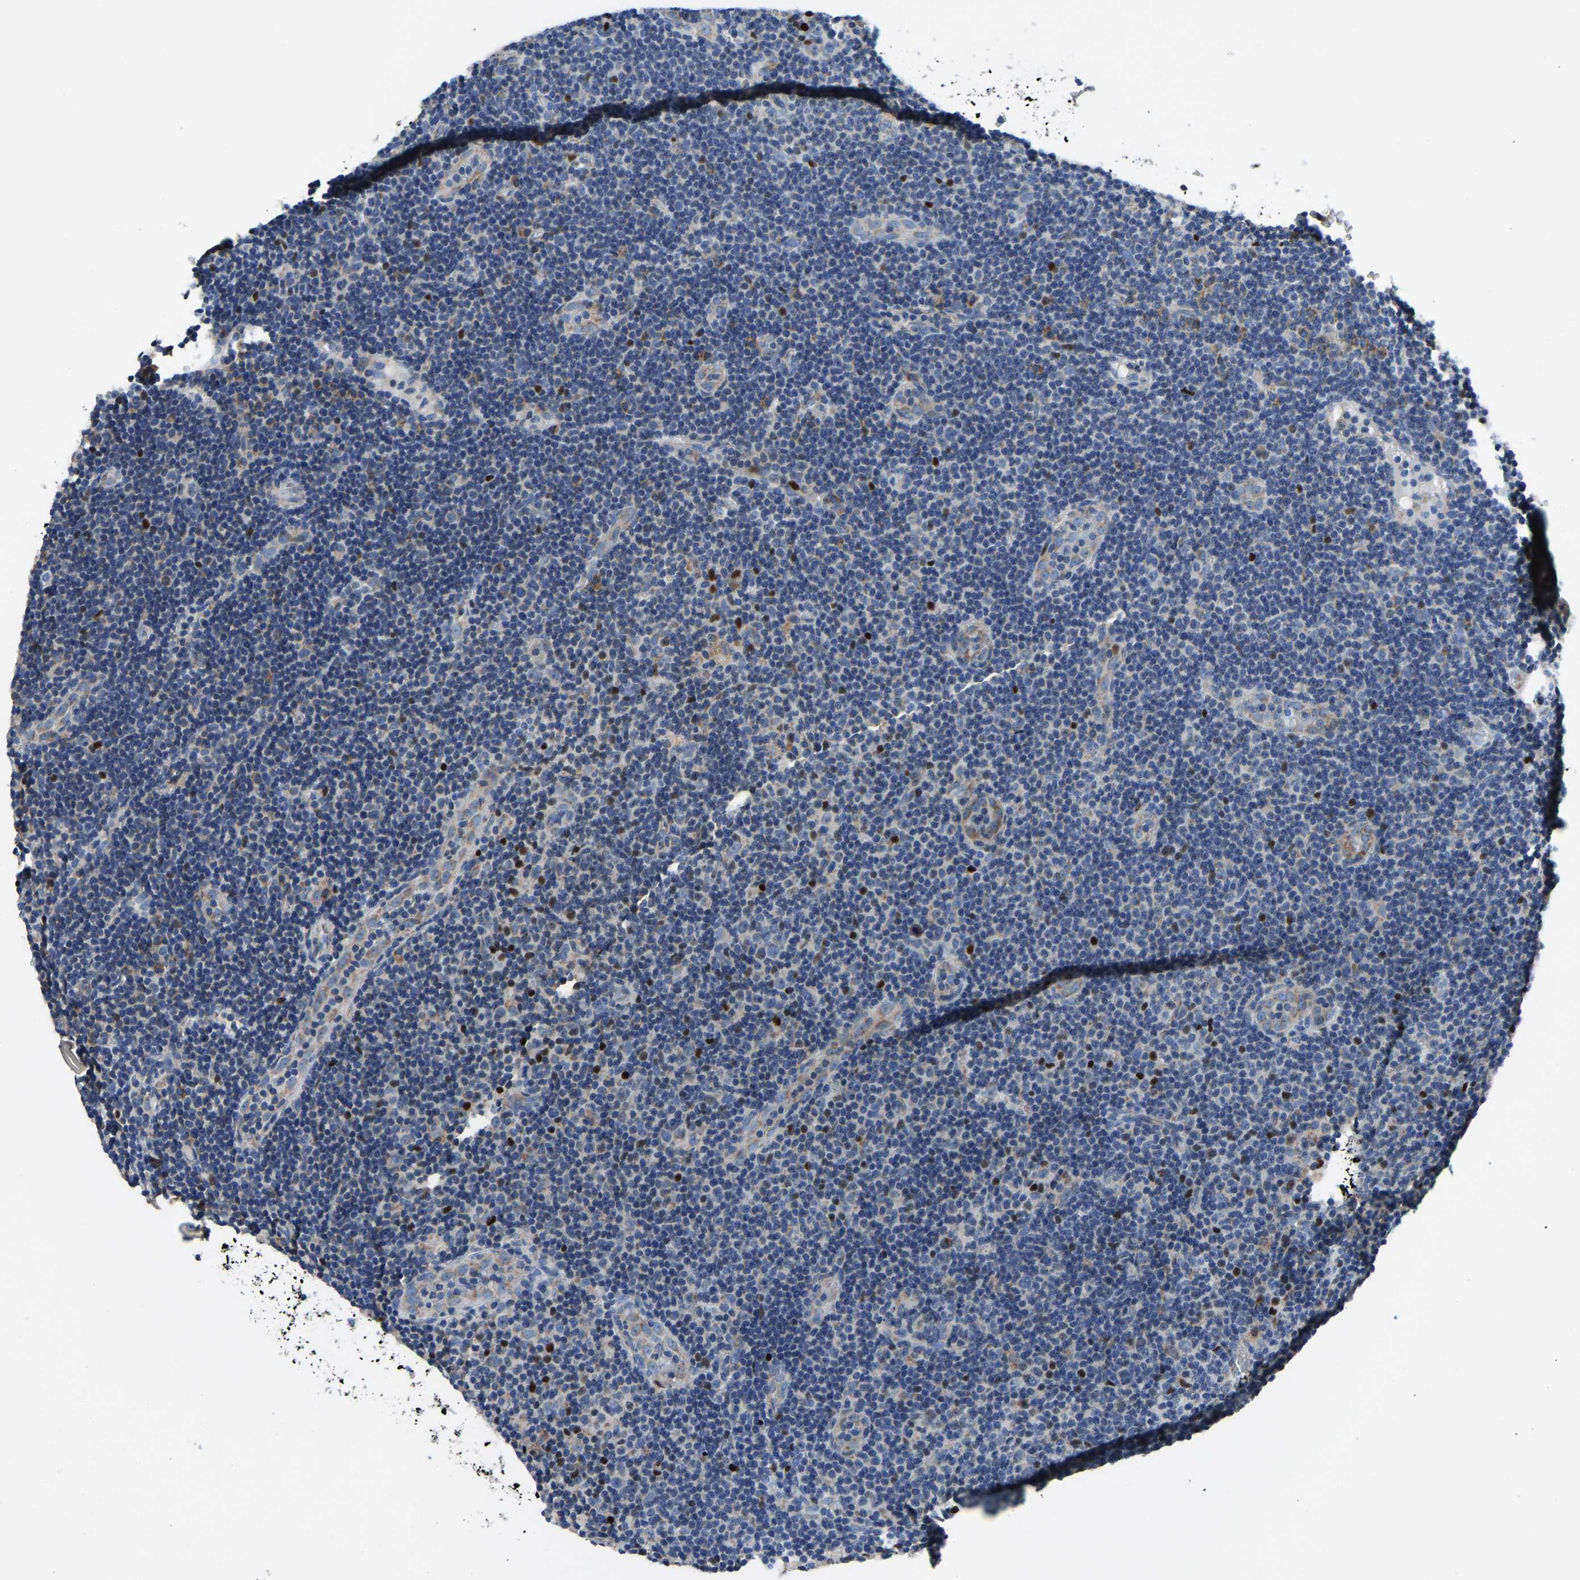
{"staining": {"intensity": "negative", "quantity": "none", "location": "none"}, "tissue": "lymphoma", "cell_type": "Tumor cells", "image_type": "cancer", "snomed": [{"axis": "morphology", "description": "Malignant lymphoma, non-Hodgkin's type, Low grade"}, {"axis": "topography", "description": "Lymph node"}], "caption": "This photomicrograph is of malignant lymphoma, non-Hodgkin's type (low-grade) stained with immunohistochemistry (IHC) to label a protein in brown with the nuclei are counter-stained blue. There is no staining in tumor cells.", "gene": "EGR1", "patient": {"sex": "male", "age": 83}}